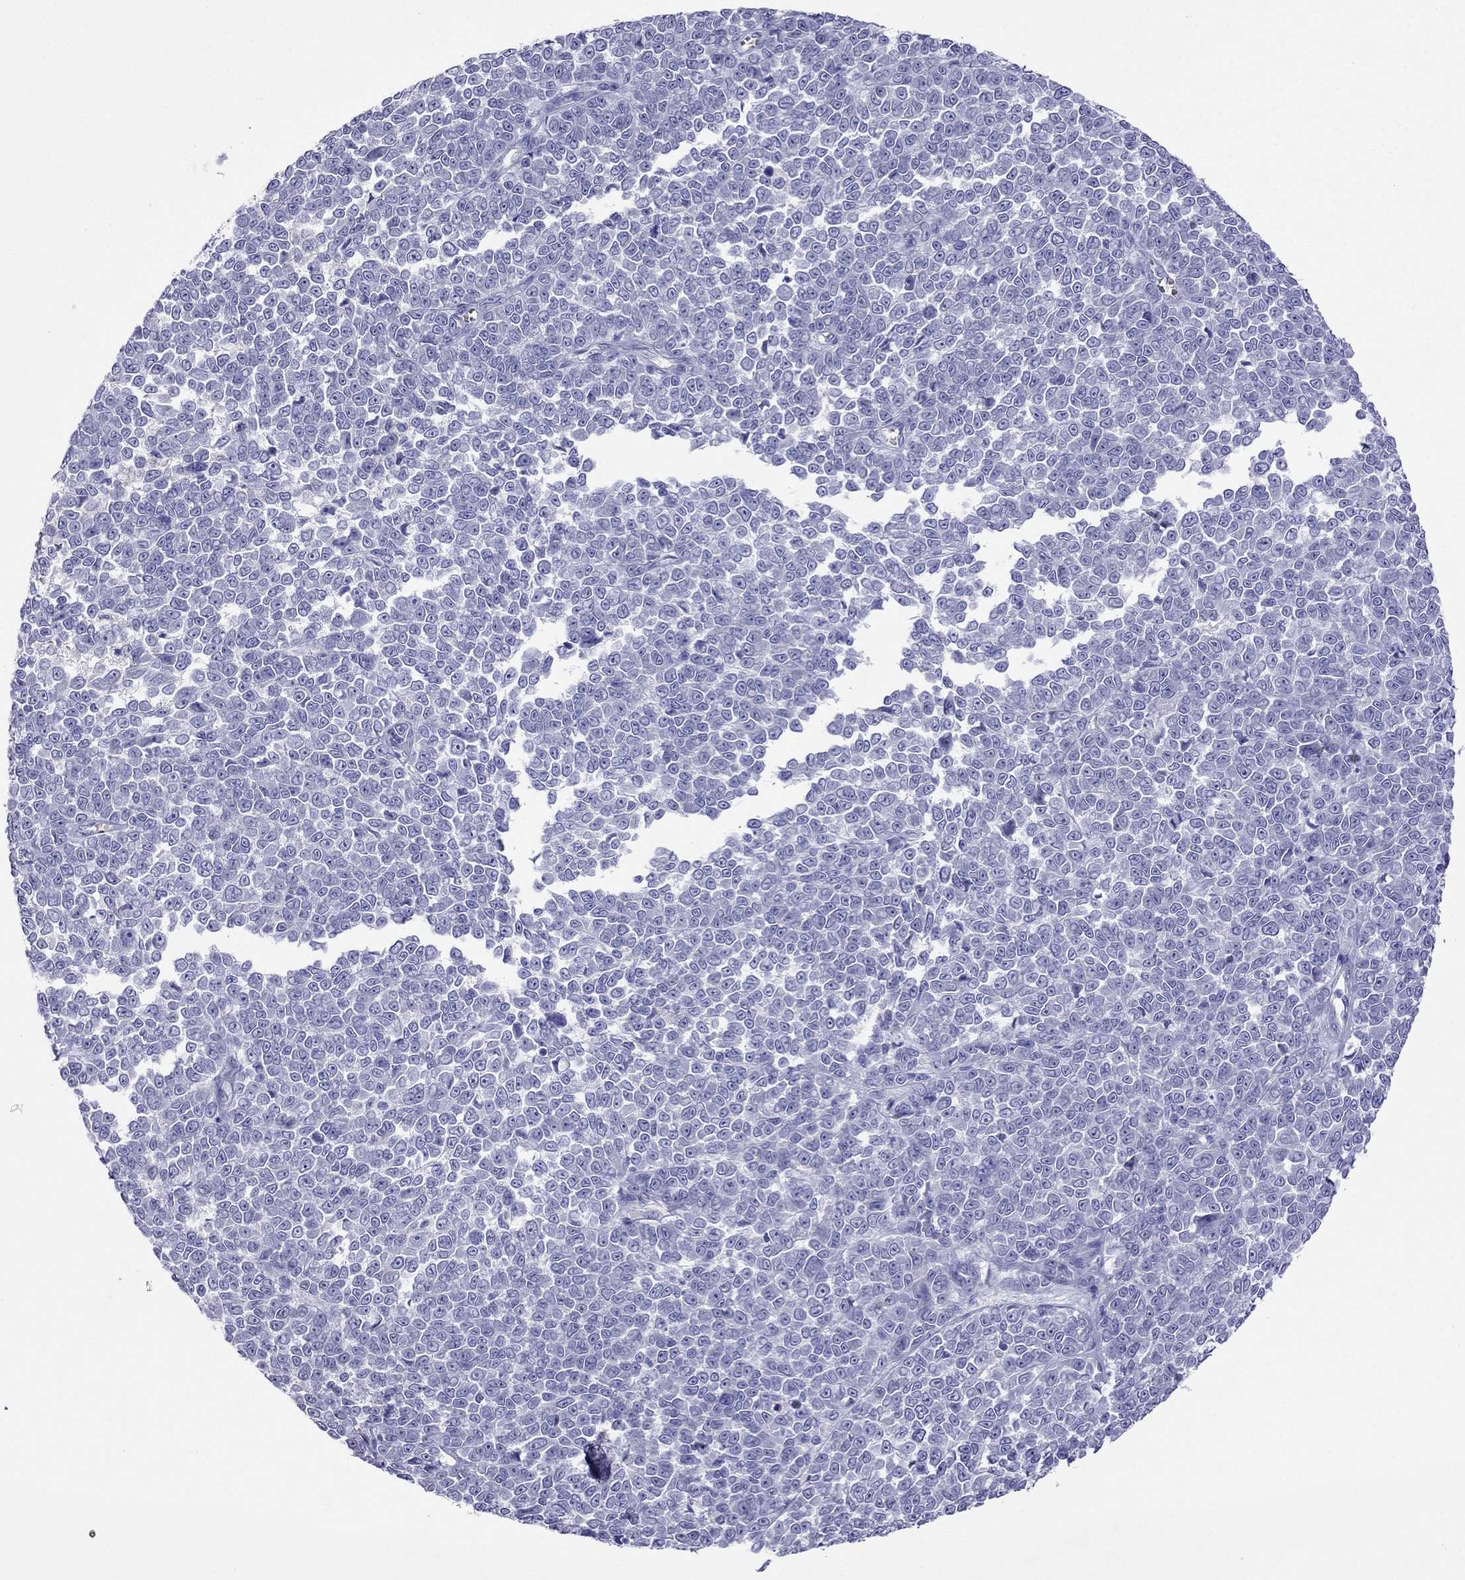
{"staining": {"intensity": "negative", "quantity": "none", "location": "none"}, "tissue": "melanoma", "cell_type": "Tumor cells", "image_type": "cancer", "snomed": [{"axis": "morphology", "description": "Malignant melanoma, NOS"}, {"axis": "topography", "description": "Skin"}], "caption": "There is no significant positivity in tumor cells of melanoma. (Stains: DAB (3,3'-diaminobenzidine) immunohistochemistry with hematoxylin counter stain, Microscopy: brightfield microscopy at high magnification).", "gene": "TDRD1", "patient": {"sex": "female", "age": 95}}